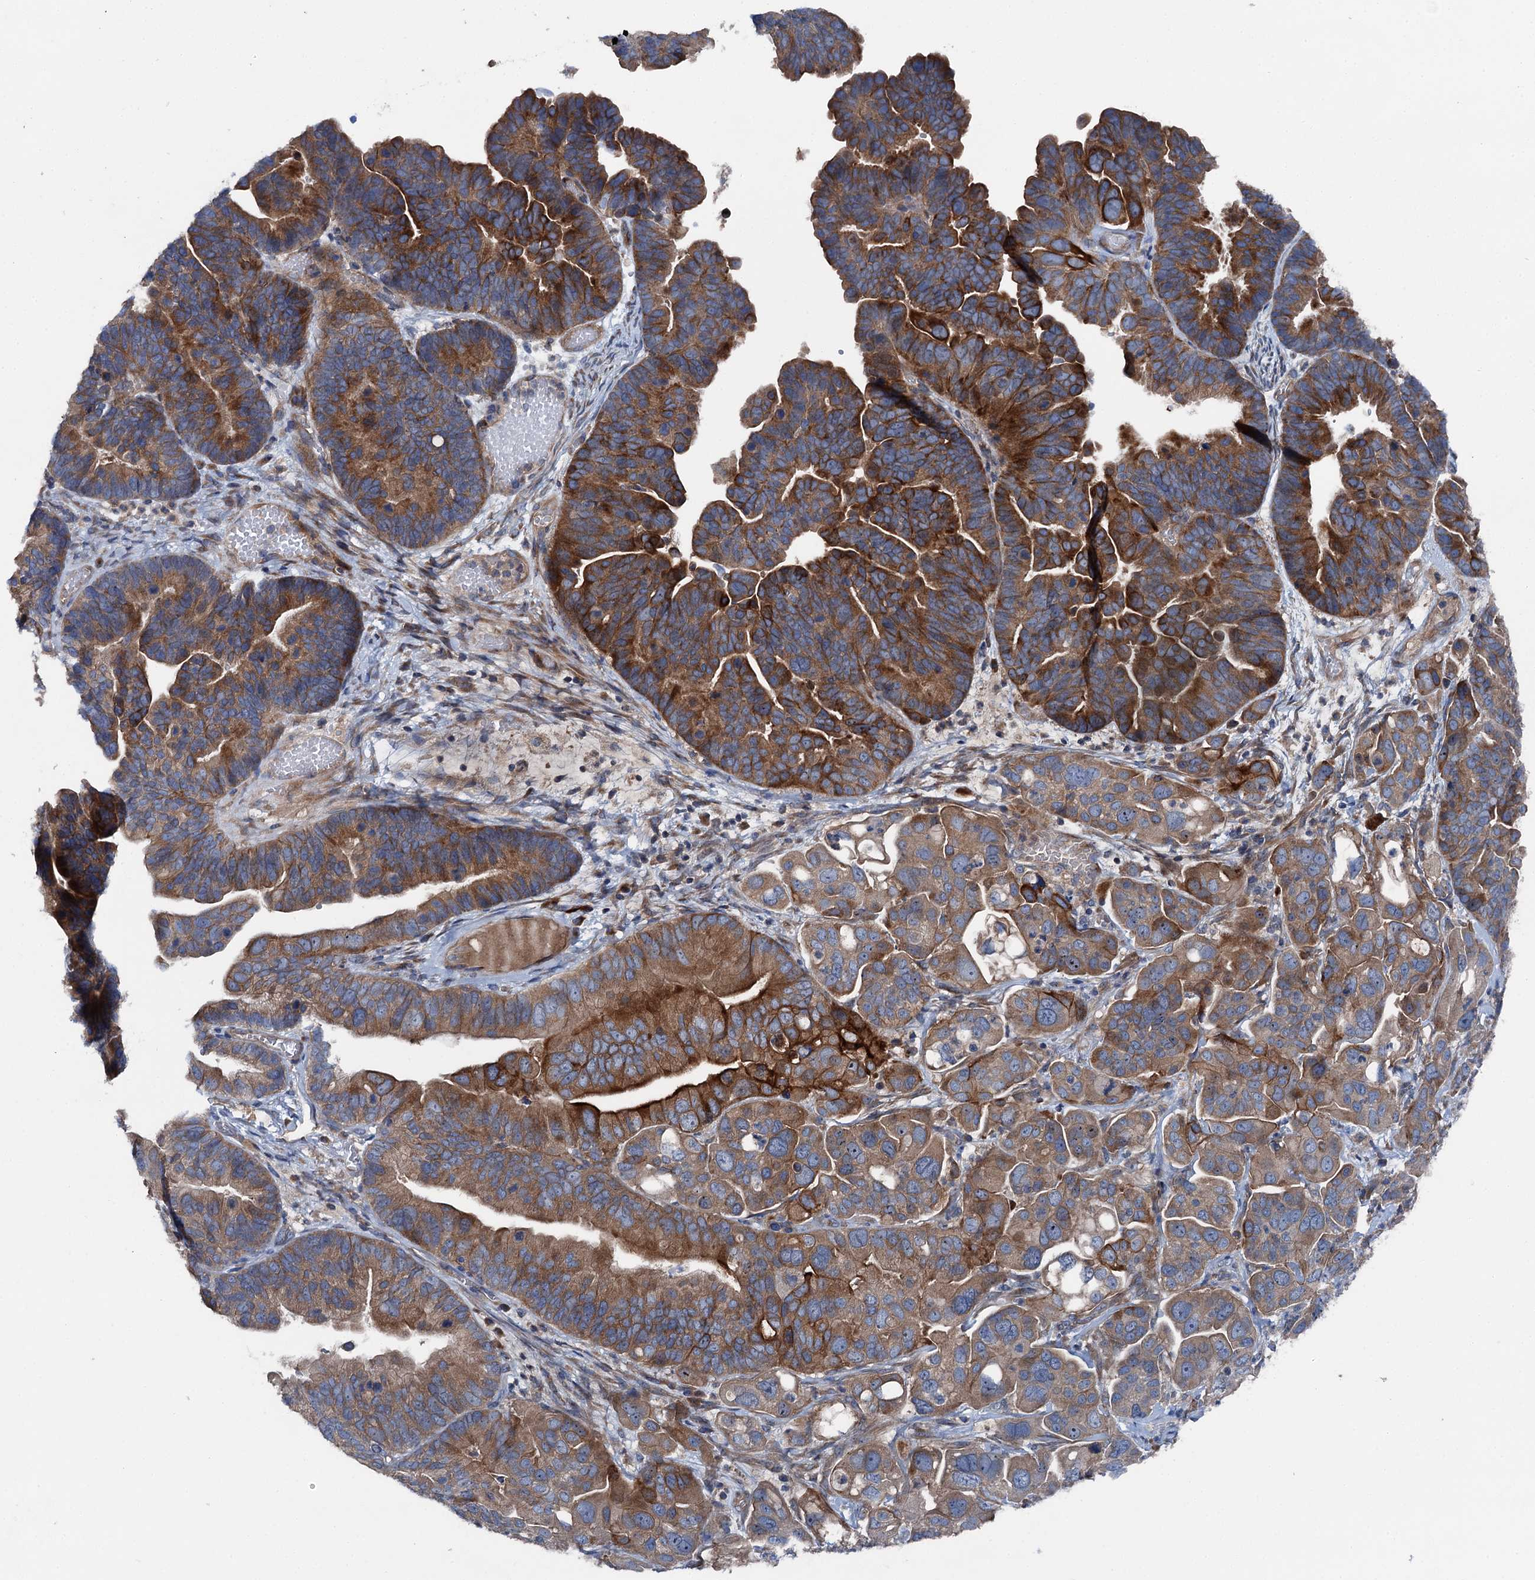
{"staining": {"intensity": "strong", "quantity": ">75%", "location": "cytoplasmic/membranous"}, "tissue": "ovarian cancer", "cell_type": "Tumor cells", "image_type": "cancer", "snomed": [{"axis": "morphology", "description": "Cystadenocarcinoma, serous, NOS"}, {"axis": "topography", "description": "Ovary"}], "caption": "Immunohistochemistry (IHC) of human ovarian cancer displays high levels of strong cytoplasmic/membranous staining in about >75% of tumor cells. (Stains: DAB (3,3'-diaminobenzidine) in brown, nuclei in blue, Microscopy: brightfield microscopy at high magnification).", "gene": "SLC22A25", "patient": {"sex": "female", "age": 56}}